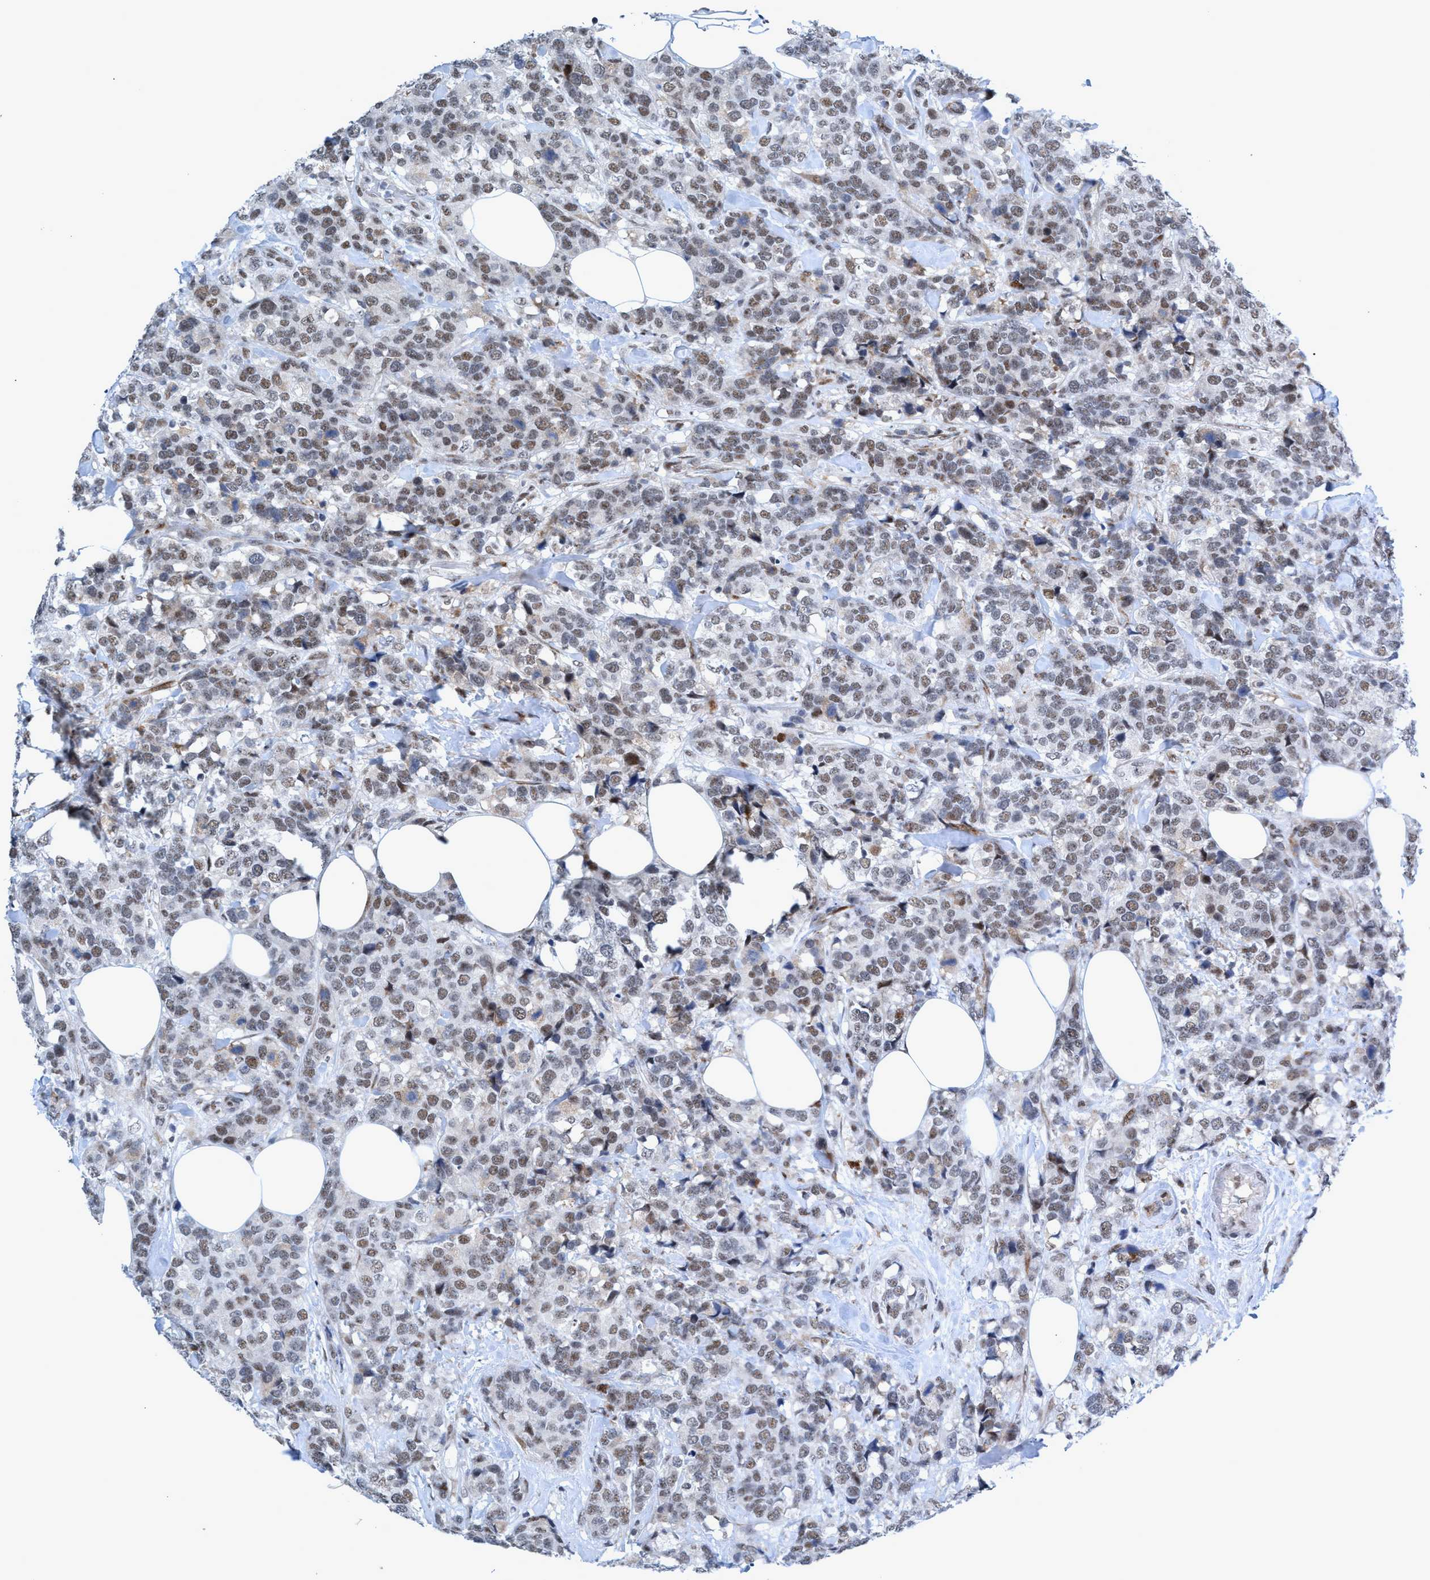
{"staining": {"intensity": "weak", "quantity": ">75%", "location": "nuclear"}, "tissue": "breast cancer", "cell_type": "Tumor cells", "image_type": "cancer", "snomed": [{"axis": "morphology", "description": "Lobular carcinoma"}, {"axis": "topography", "description": "Breast"}], "caption": "Protein staining by immunohistochemistry (IHC) displays weak nuclear expression in about >75% of tumor cells in breast cancer (lobular carcinoma).", "gene": "CWC27", "patient": {"sex": "female", "age": 59}}